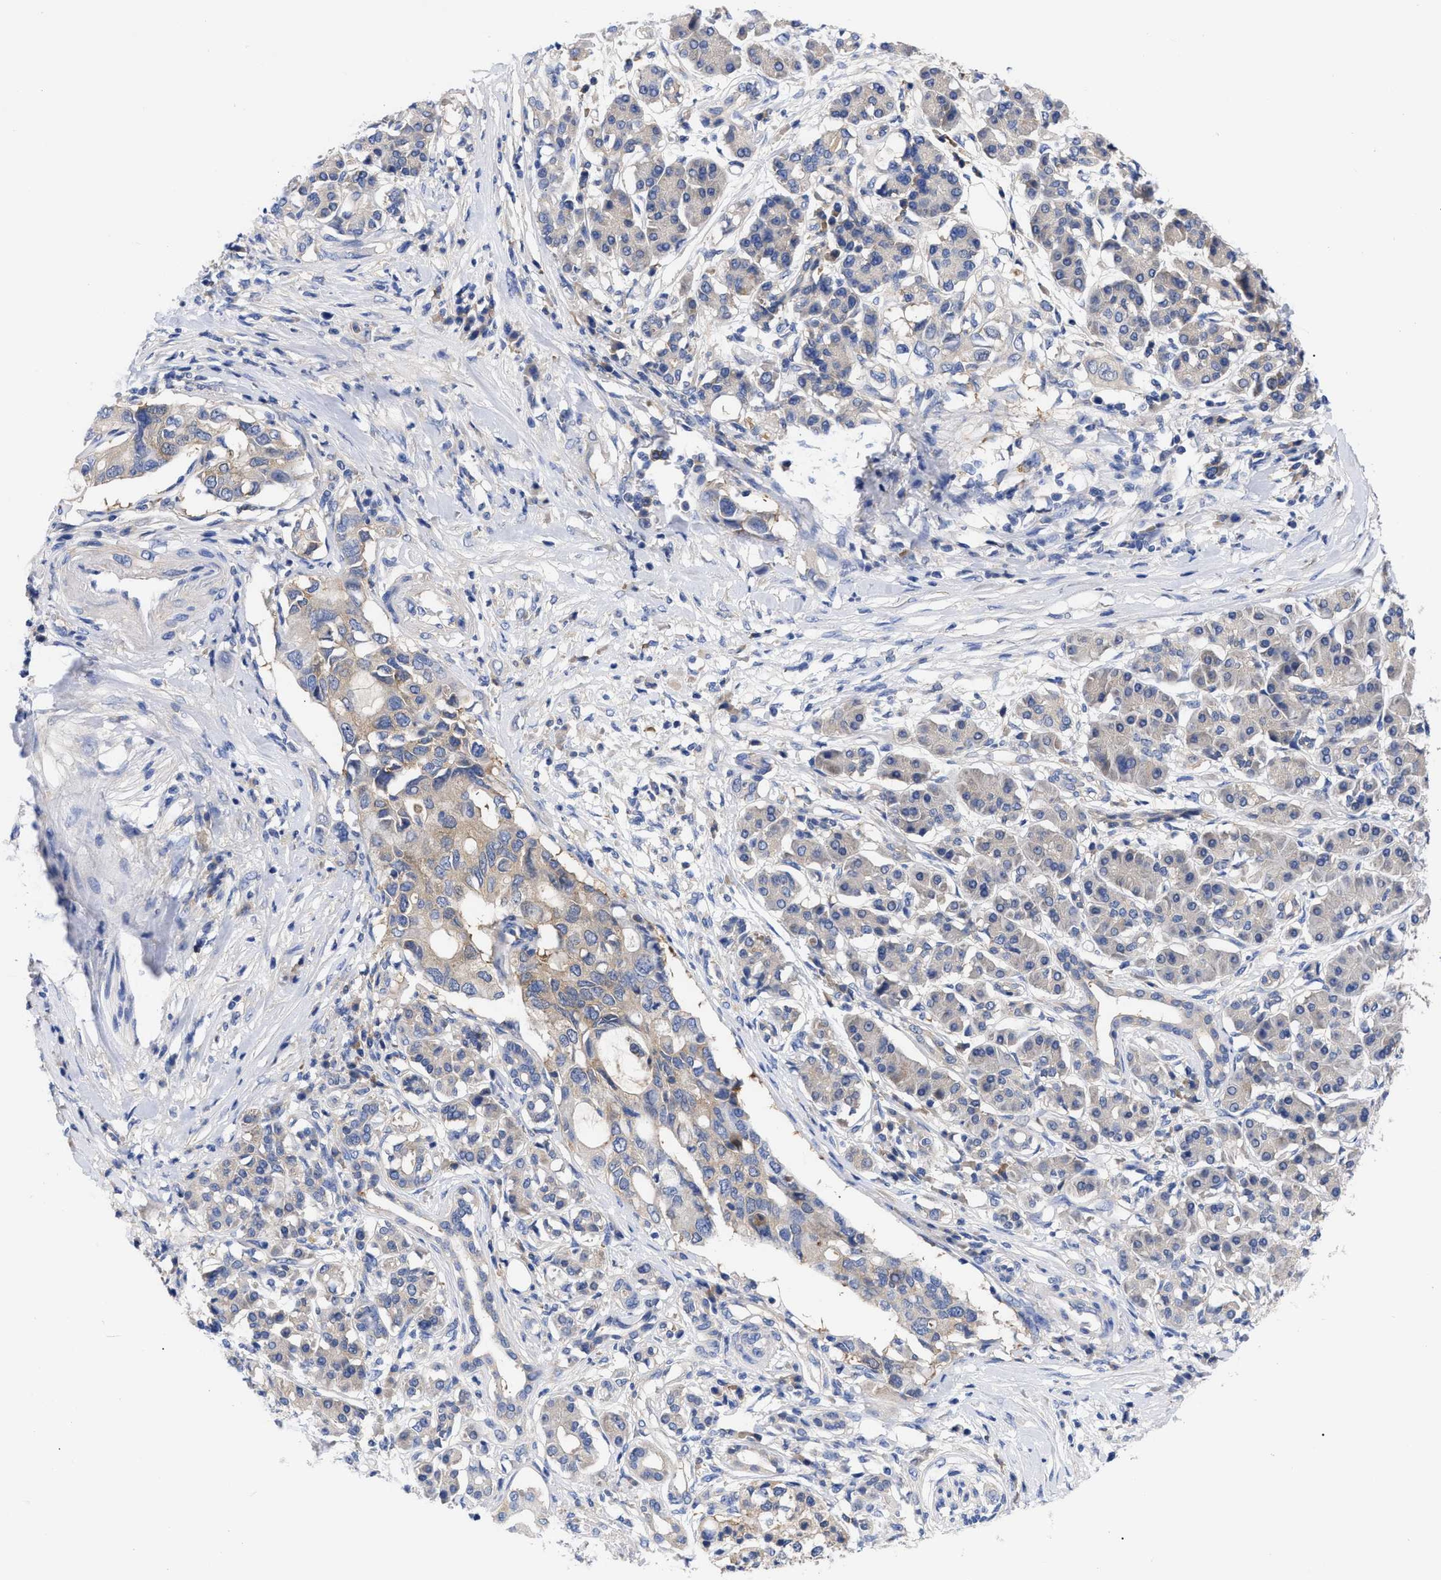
{"staining": {"intensity": "weak", "quantity": ">75%", "location": "cytoplasmic/membranous"}, "tissue": "pancreatic cancer", "cell_type": "Tumor cells", "image_type": "cancer", "snomed": [{"axis": "morphology", "description": "Adenocarcinoma, NOS"}, {"axis": "topography", "description": "Pancreas"}], "caption": "DAB (3,3'-diaminobenzidine) immunohistochemical staining of pancreatic cancer exhibits weak cytoplasmic/membranous protein staining in about >75% of tumor cells.", "gene": "RBKS", "patient": {"sex": "female", "age": 56}}